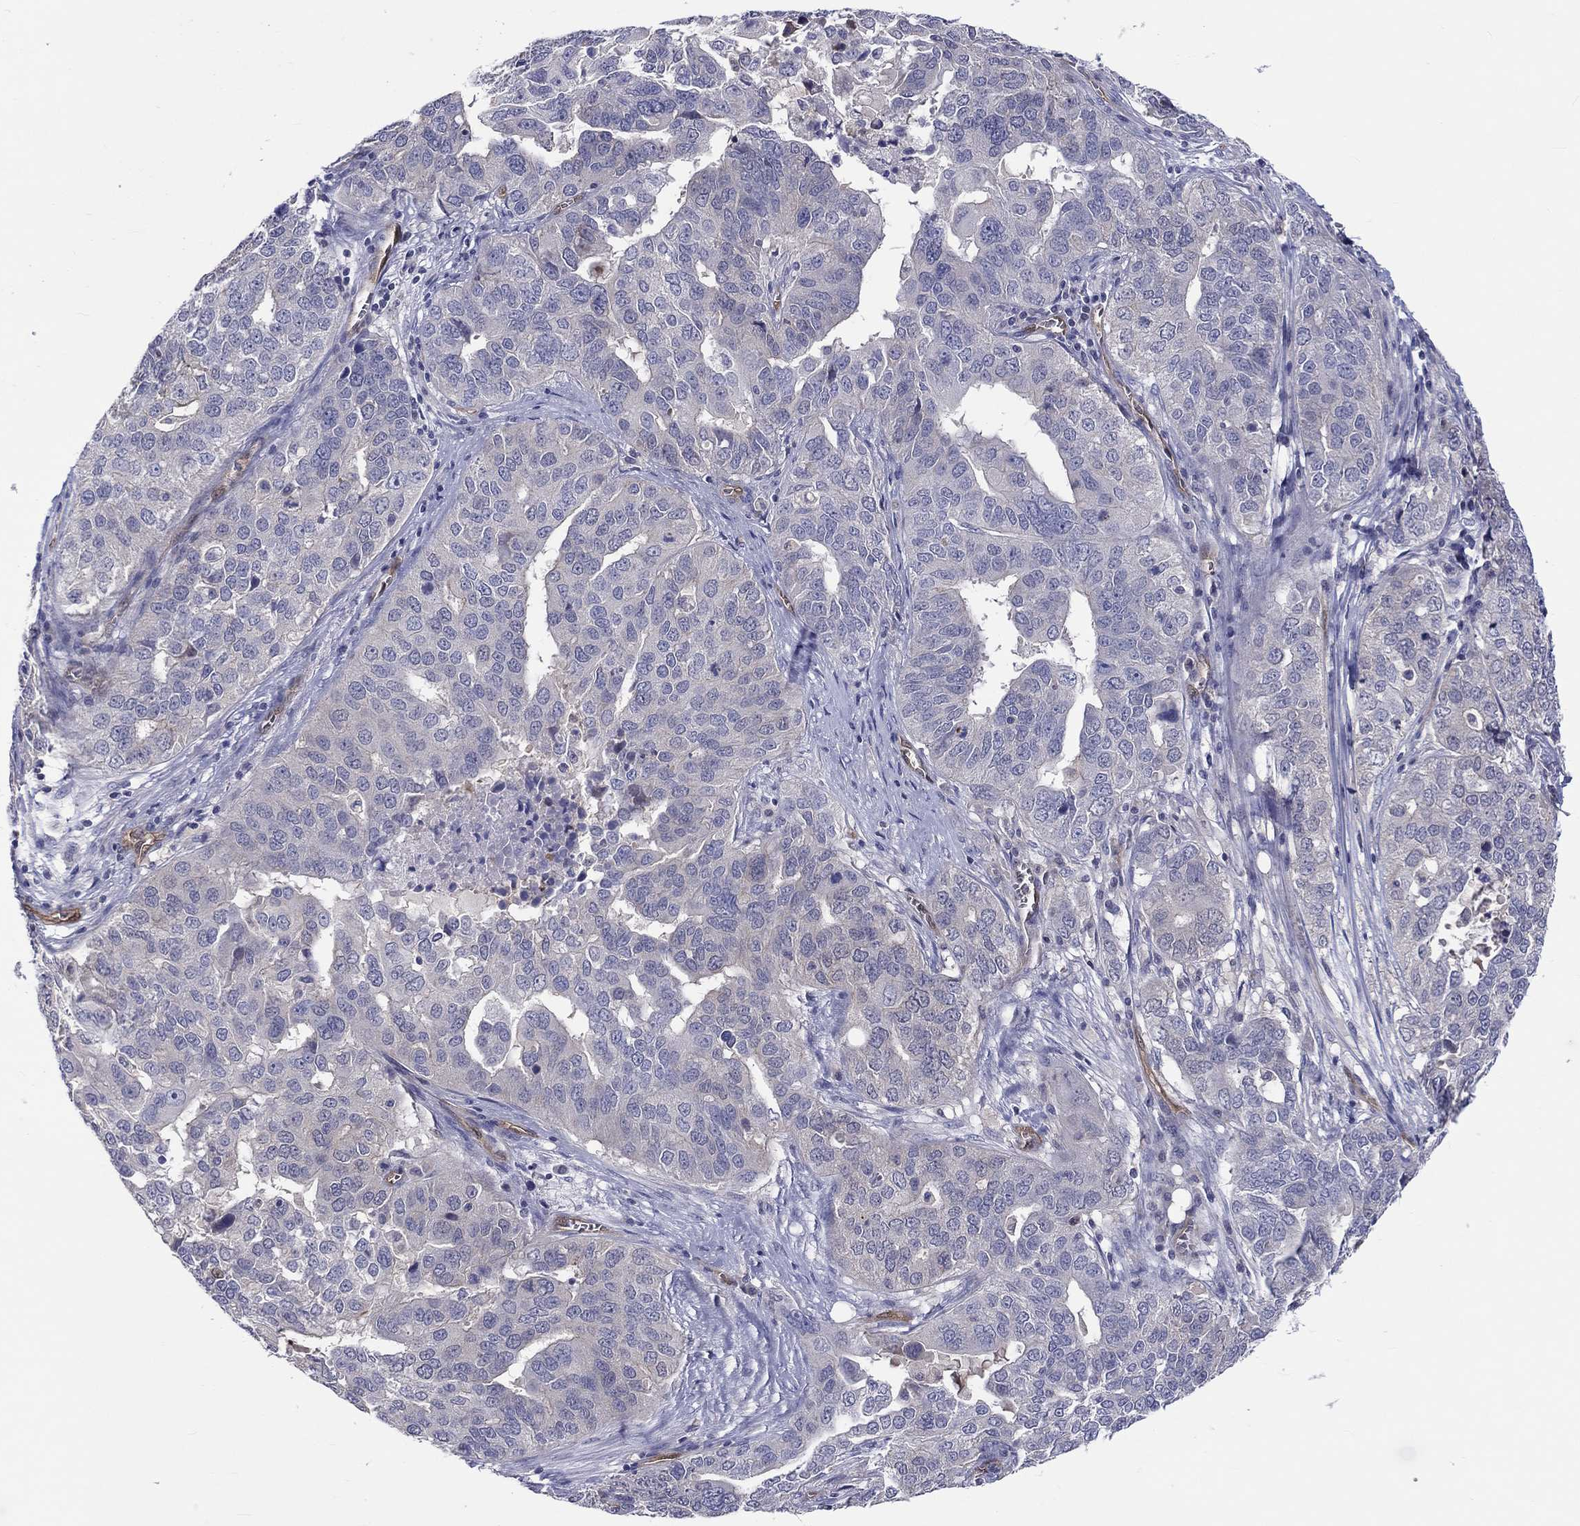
{"staining": {"intensity": "negative", "quantity": "none", "location": "none"}, "tissue": "ovarian cancer", "cell_type": "Tumor cells", "image_type": "cancer", "snomed": [{"axis": "morphology", "description": "Carcinoma, endometroid"}, {"axis": "topography", "description": "Soft tissue"}, {"axis": "topography", "description": "Ovary"}], "caption": "Human endometroid carcinoma (ovarian) stained for a protein using immunohistochemistry displays no positivity in tumor cells.", "gene": "ABCG4", "patient": {"sex": "female", "age": 52}}